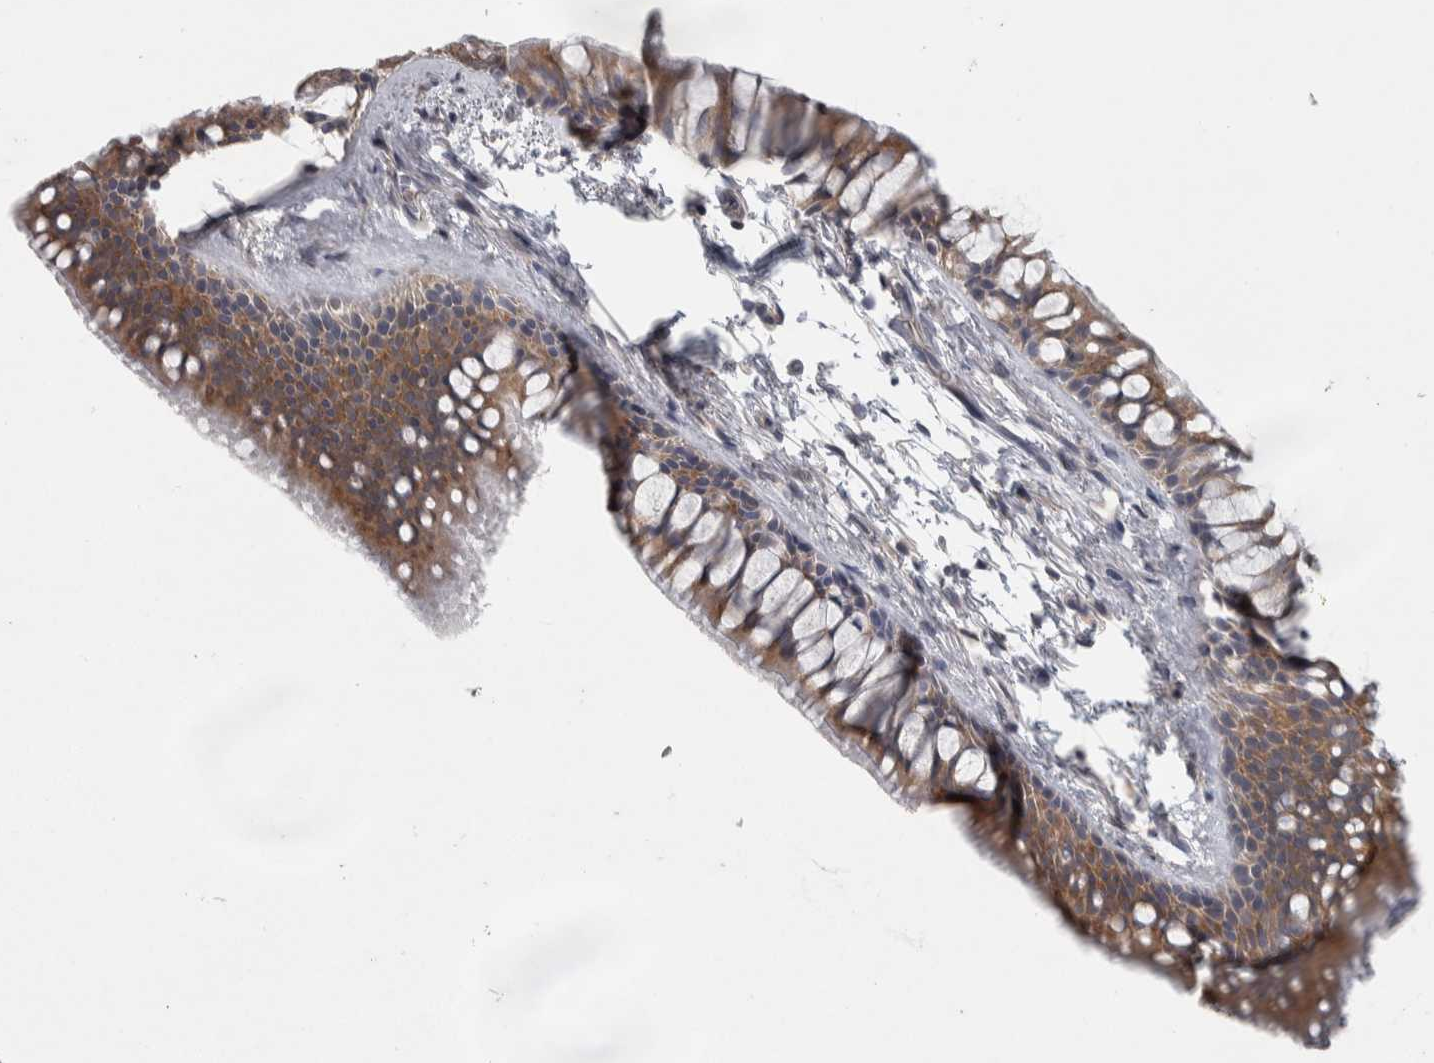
{"staining": {"intensity": "moderate", "quantity": ">75%", "location": "cytoplasmic/membranous"}, "tissue": "bronchus", "cell_type": "Respiratory epithelial cells", "image_type": "normal", "snomed": [{"axis": "morphology", "description": "Normal tissue, NOS"}, {"axis": "topography", "description": "Cartilage tissue"}, {"axis": "topography", "description": "Bronchus"}, {"axis": "topography", "description": "Lung"}], "caption": "Bronchus stained with immunohistochemistry displays moderate cytoplasmic/membranous positivity in approximately >75% of respiratory epithelial cells. The staining is performed using DAB brown chromogen to label protein expression. The nuclei are counter-stained blue using hematoxylin.", "gene": "SRP68", "patient": {"sex": "male", "age": 64}}